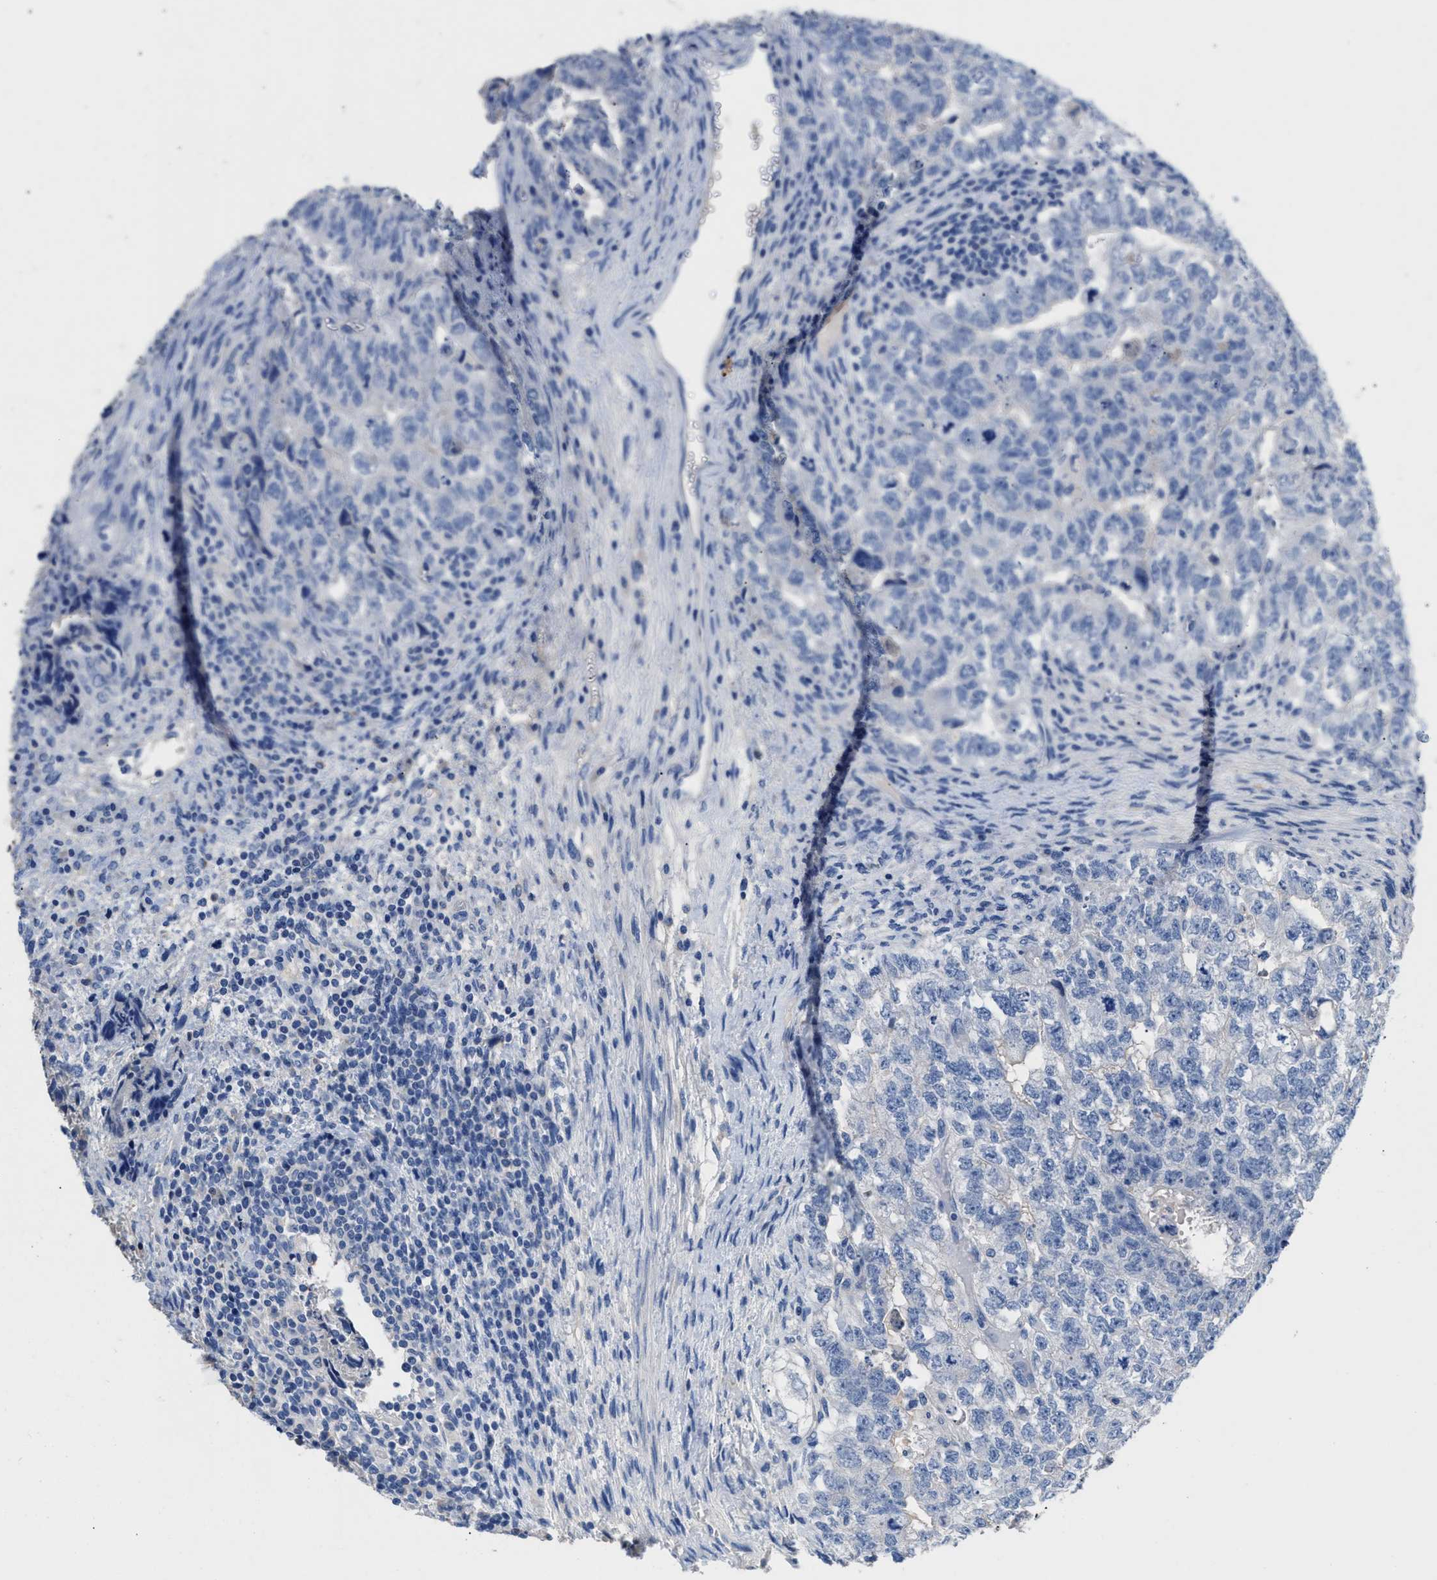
{"staining": {"intensity": "negative", "quantity": "none", "location": "none"}, "tissue": "testis cancer", "cell_type": "Tumor cells", "image_type": "cancer", "snomed": [{"axis": "morphology", "description": "Carcinoma, Embryonal, NOS"}, {"axis": "topography", "description": "Testis"}], "caption": "Immunohistochemistry of testis cancer (embryonal carcinoma) displays no expression in tumor cells.", "gene": "SLFN13", "patient": {"sex": "male", "age": 36}}